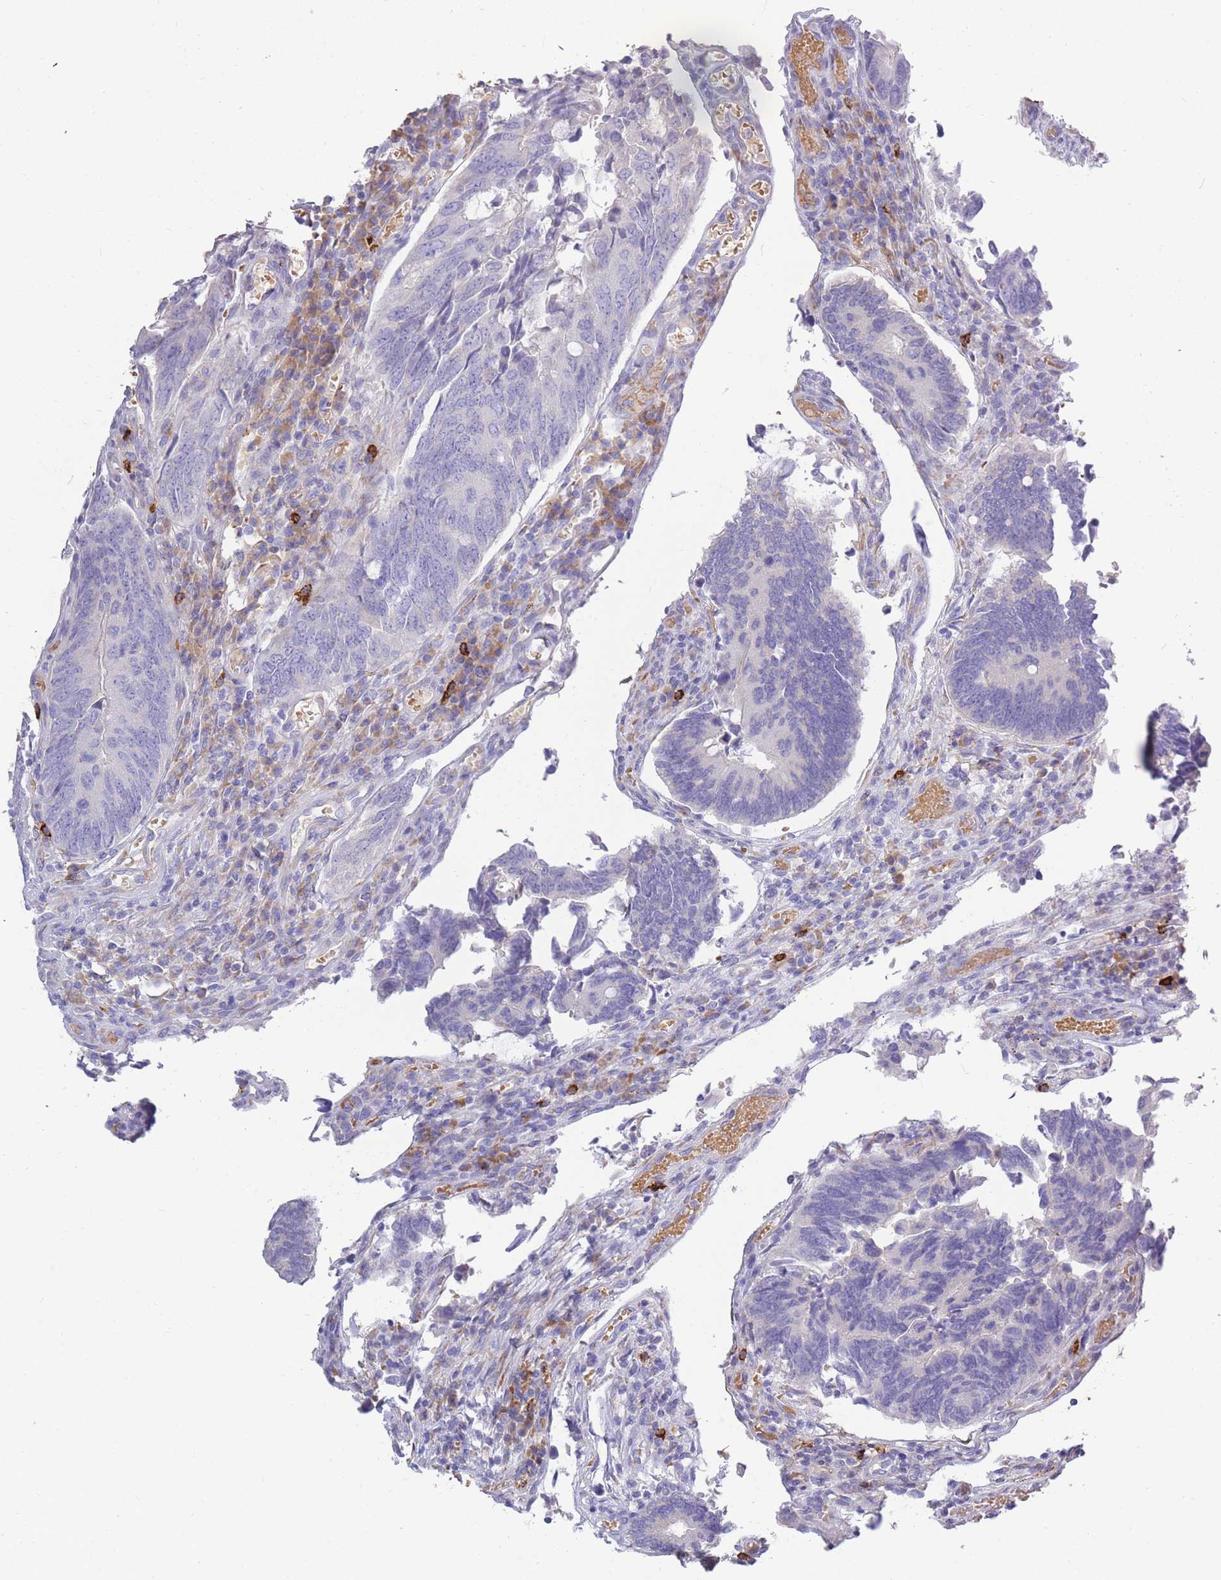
{"staining": {"intensity": "negative", "quantity": "none", "location": "none"}, "tissue": "colorectal cancer", "cell_type": "Tumor cells", "image_type": "cancer", "snomed": [{"axis": "morphology", "description": "Adenocarcinoma, NOS"}, {"axis": "topography", "description": "Colon"}], "caption": "Micrograph shows no significant protein staining in tumor cells of adenocarcinoma (colorectal).", "gene": "TPSD1", "patient": {"sex": "male", "age": 87}}